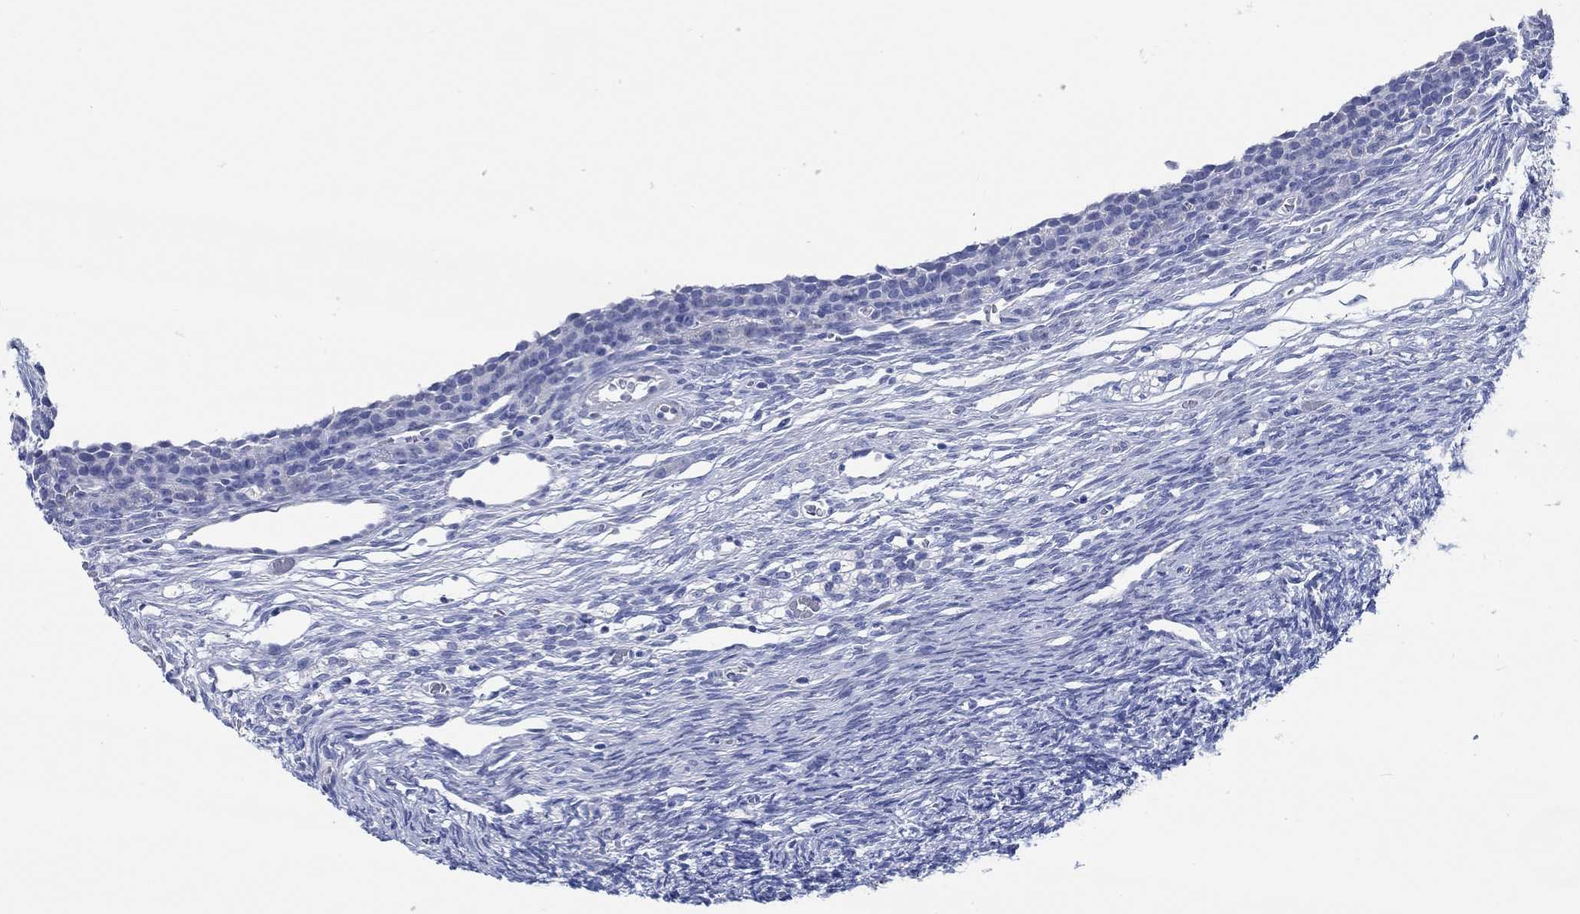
{"staining": {"intensity": "negative", "quantity": "none", "location": "none"}, "tissue": "ovary", "cell_type": "Follicle cells", "image_type": "normal", "snomed": [{"axis": "morphology", "description": "Normal tissue, NOS"}, {"axis": "topography", "description": "Ovary"}], "caption": "Follicle cells show no significant expression in normal ovary. (DAB immunohistochemistry visualized using brightfield microscopy, high magnification).", "gene": "TOMM20L", "patient": {"sex": "female", "age": 27}}